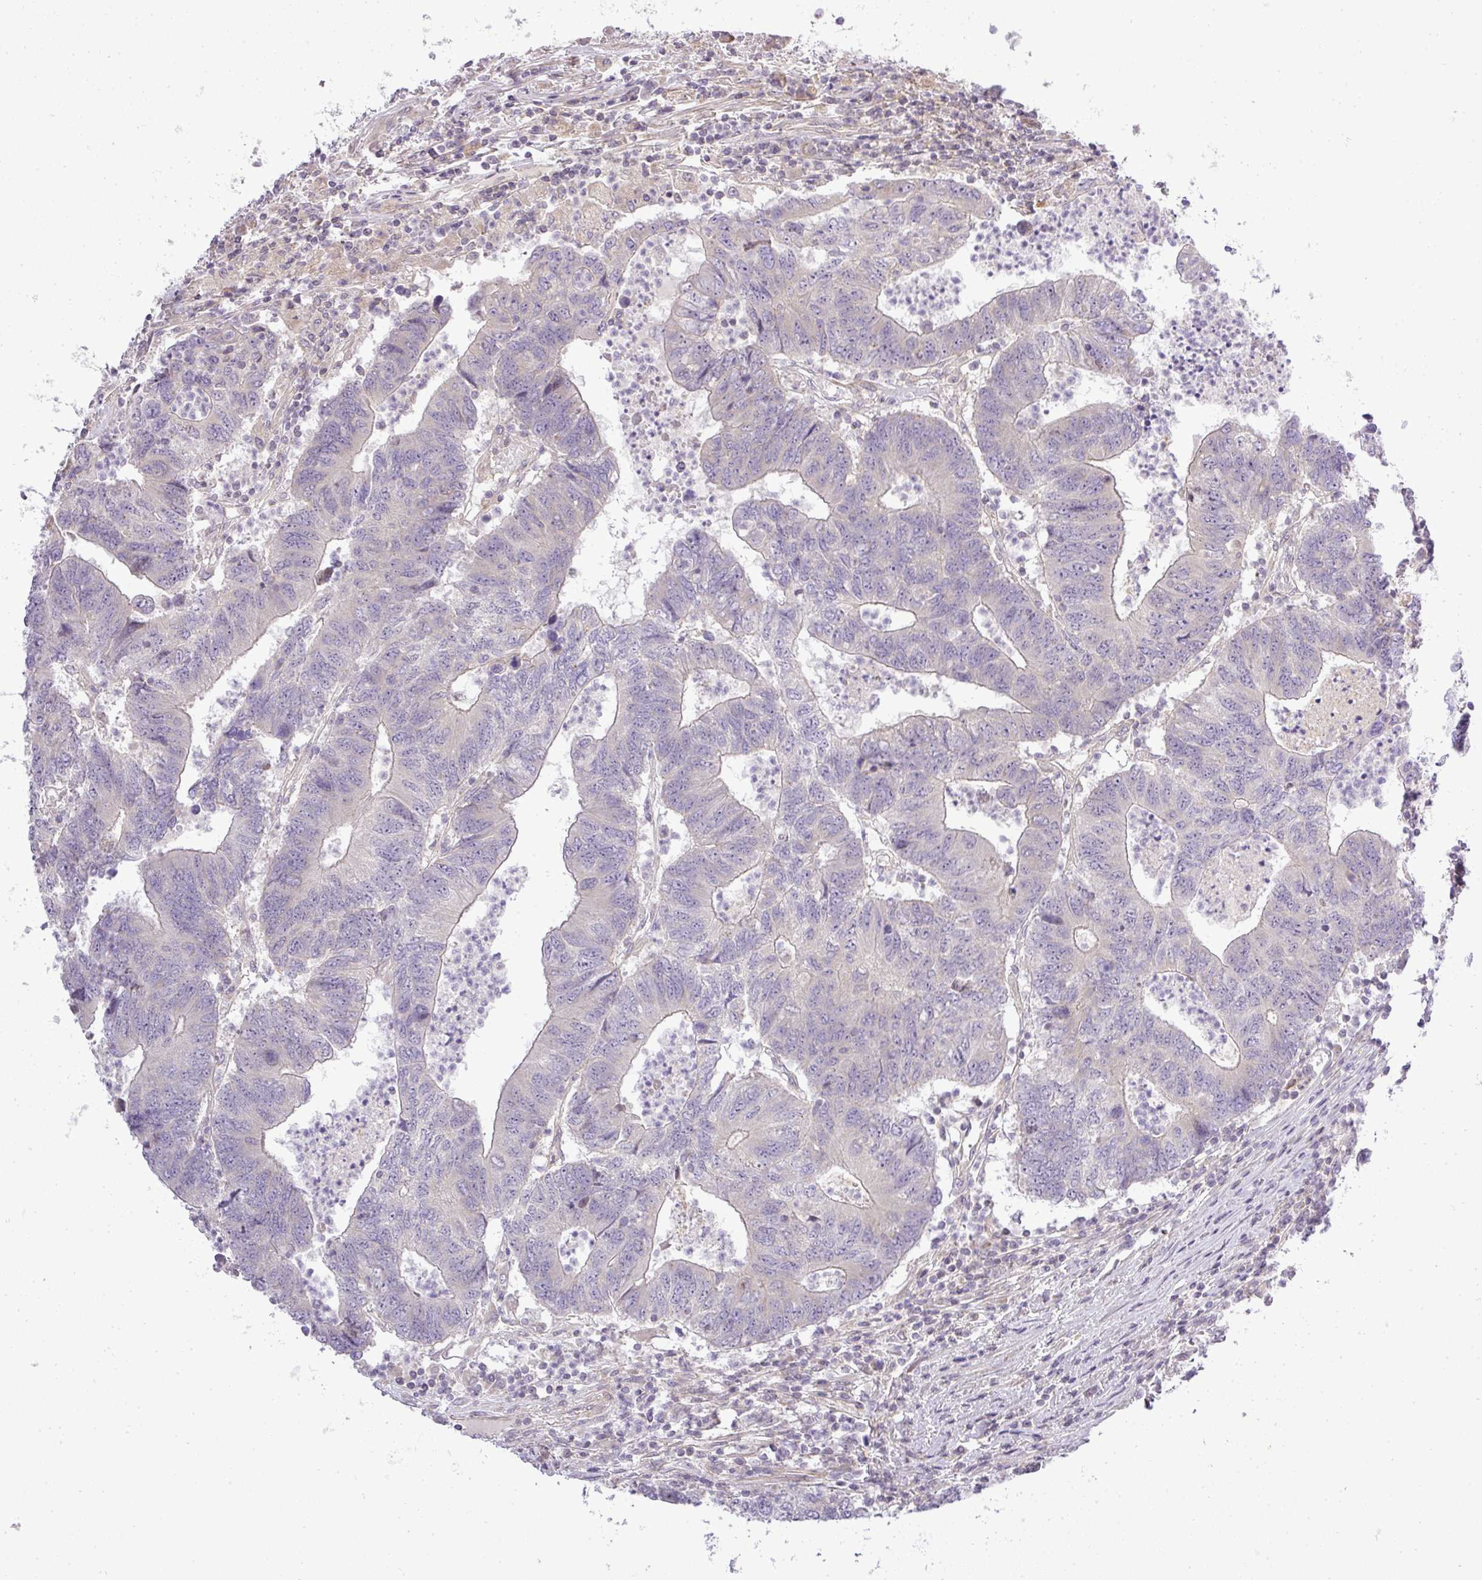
{"staining": {"intensity": "negative", "quantity": "none", "location": "none"}, "tissue": "colorectal cancer", "cell_type": "Tumor cells", "image_type": "cancer", "snomed": [{"axis": "morphology", "description": "Adenocarcinoma, NOS"}, {"axis": "topography", "description": "Colon"}], "caption": "This is a micrograph of immunohistochemistry (IHC) staining of colorectal cancer (adenocarcinoma), which shows no expression in tumor cells.", "gene": "ZDHHC1", "patient": {"sex": "female", "age": 48}}